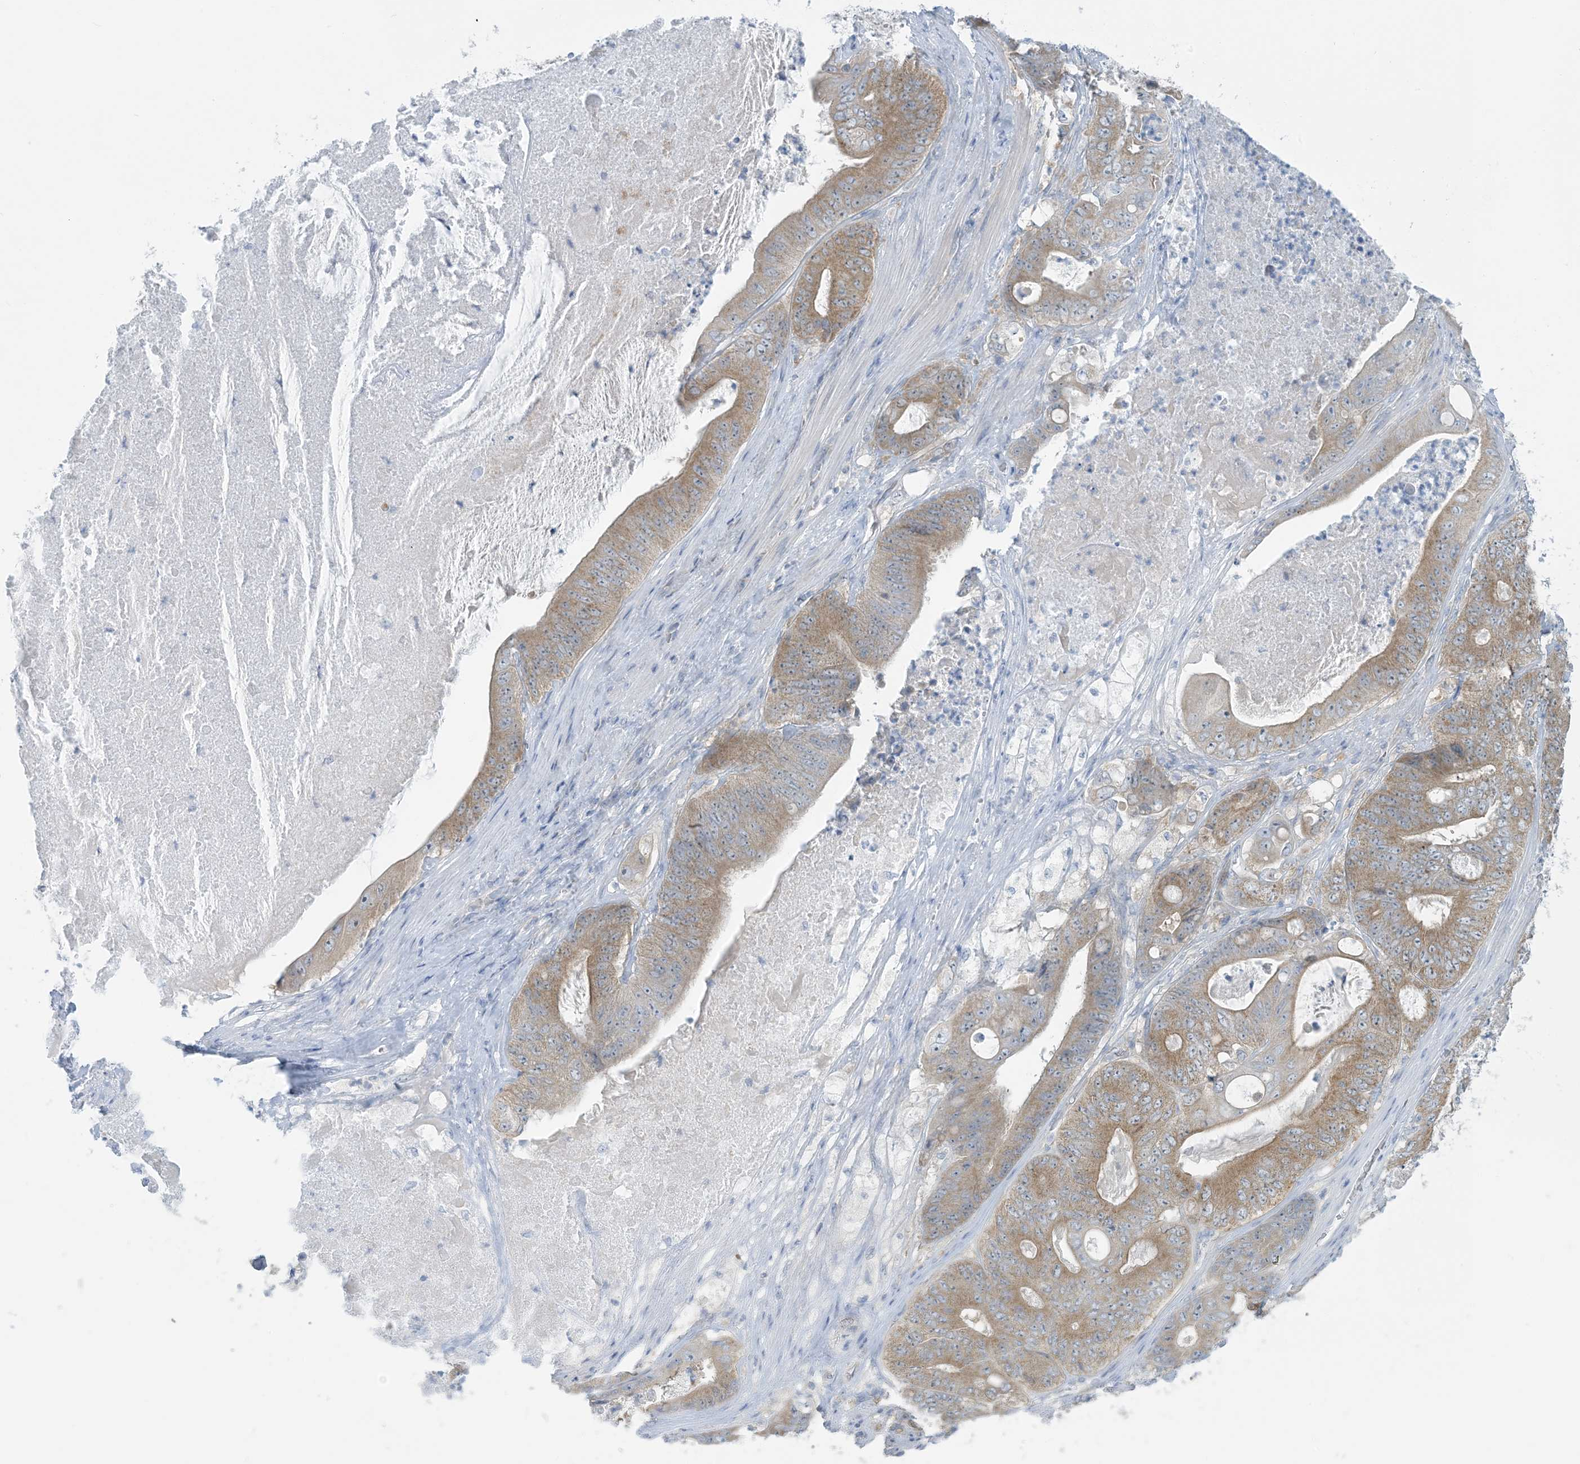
{"staining": {"intensity": "moderate", "quantity": ">75%", "location": "cytoplasmic/membranous"}, "tissue": "stomach cancer", "cell_type": "Tumor cells", "image_type": "cancer", "snomed": [{"axis": "morphology", "description": "Adenocarcinoma, NOS"}, {"axis": "topography", "description": "Stomach"}], "caption": "High-magnification brightfield microscopy of stomach cancer stained with DAB (3,3'-diaminobenzidine) (brown) and counterstained with hematoxylin (blue). tumor cells exhibit moderate cytoplasmic/membranous expression is seen in about>75% of cells. The staining was performed using DAB to visualize the protein expression in brown, while the nuclei were stained in blue with hematoxylin (Magnification: 20x).", "gene": "MRPS18A", "patient": {"sex": "female", "age": 73}}